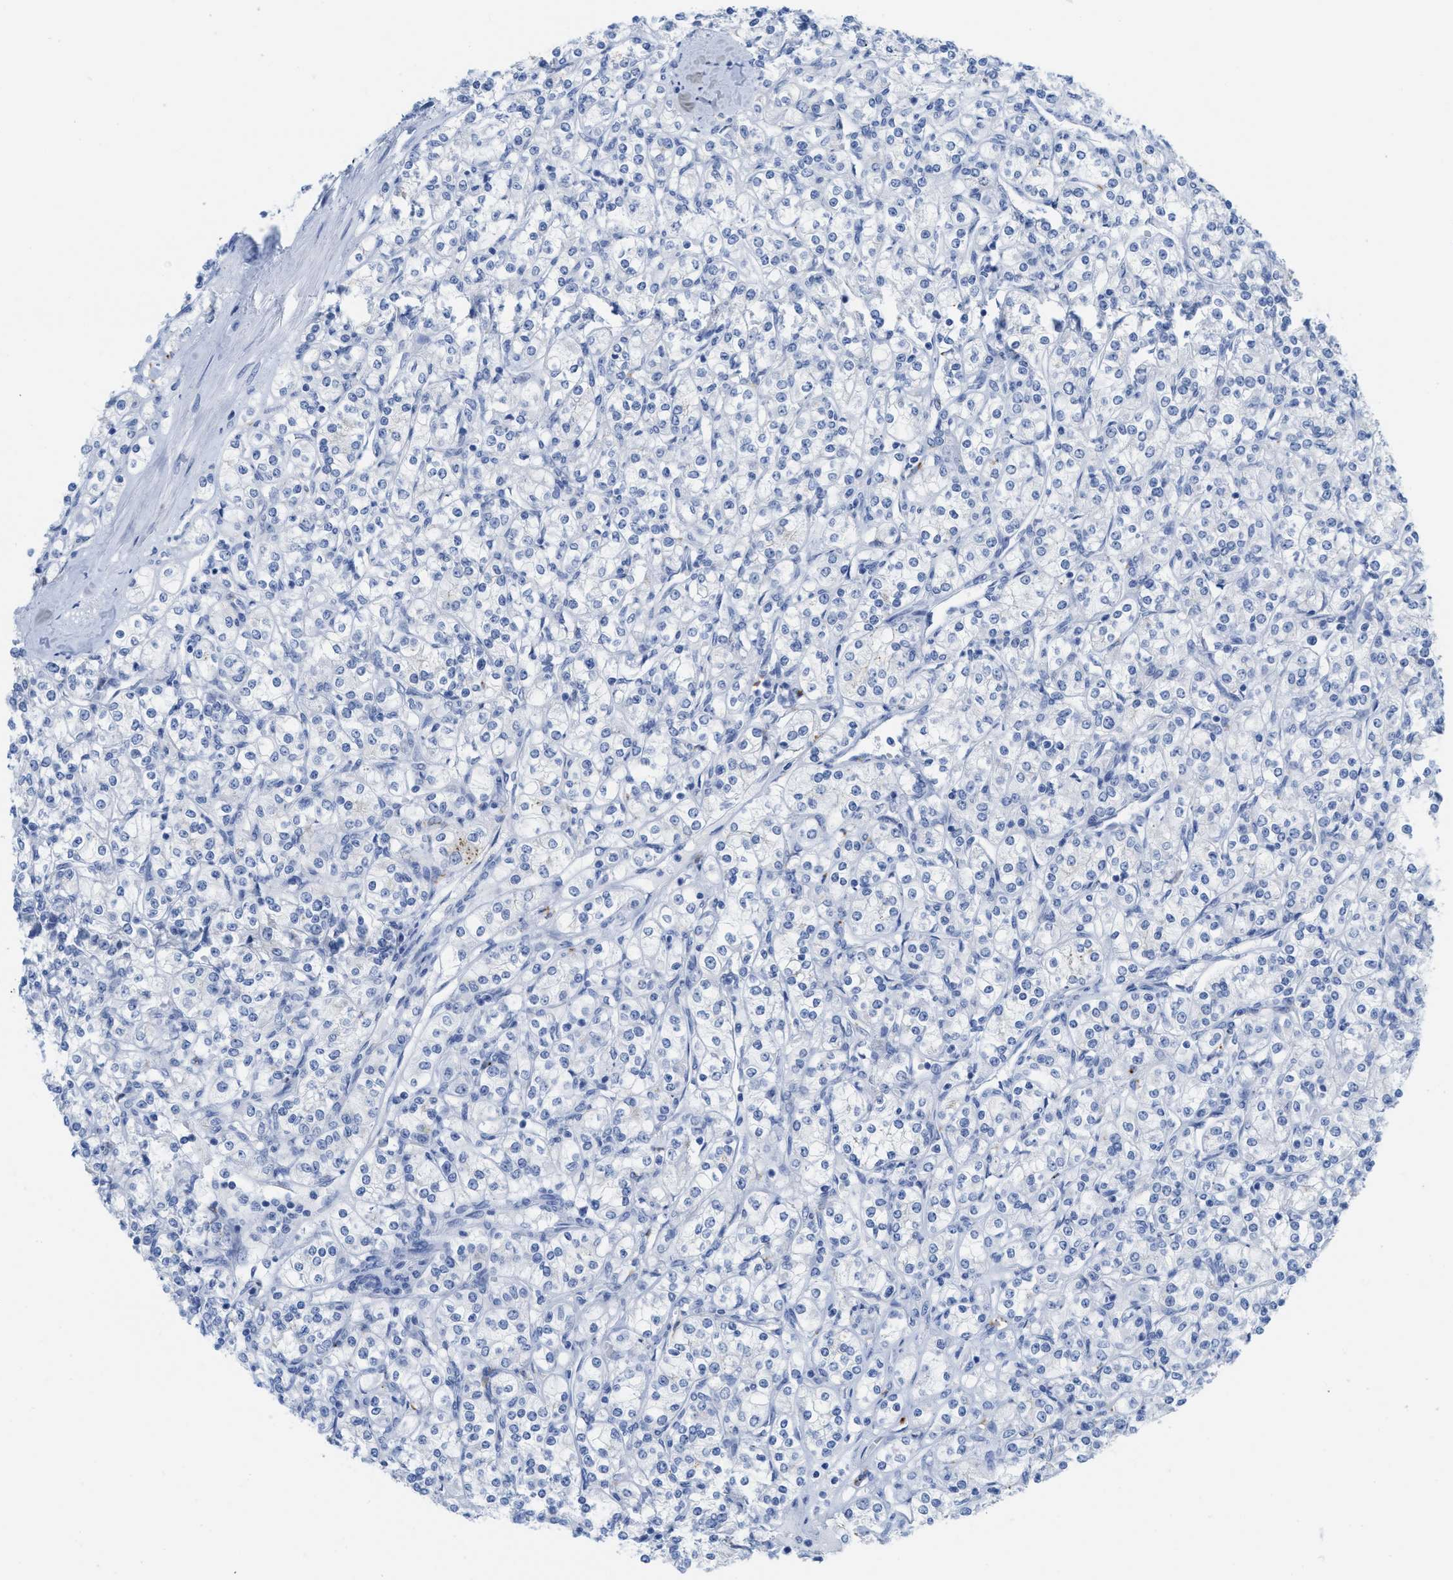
{"staining": {"intensity": "negative", "quantity": "none", "location": "none"}, "tissue": "renal cancer", "cell_type": "Tumor cells", "image_type": "cancer", "snomed": [{"axis": "morphology", "description": "Adenocarcinoma, NOS"}, {"axis": "topography", "description": "Kidney"}], "caption": "Immunohistochemistry (IHC) histopathology image of neoplastic tissue: renal adenocarcinoma stained with DAB (3,3'-diaminobenzidine) demonstrates no significant protein expression in tumor cells.", "gene": "WDR4", "patient": {"sex": "male", "age": 77}}